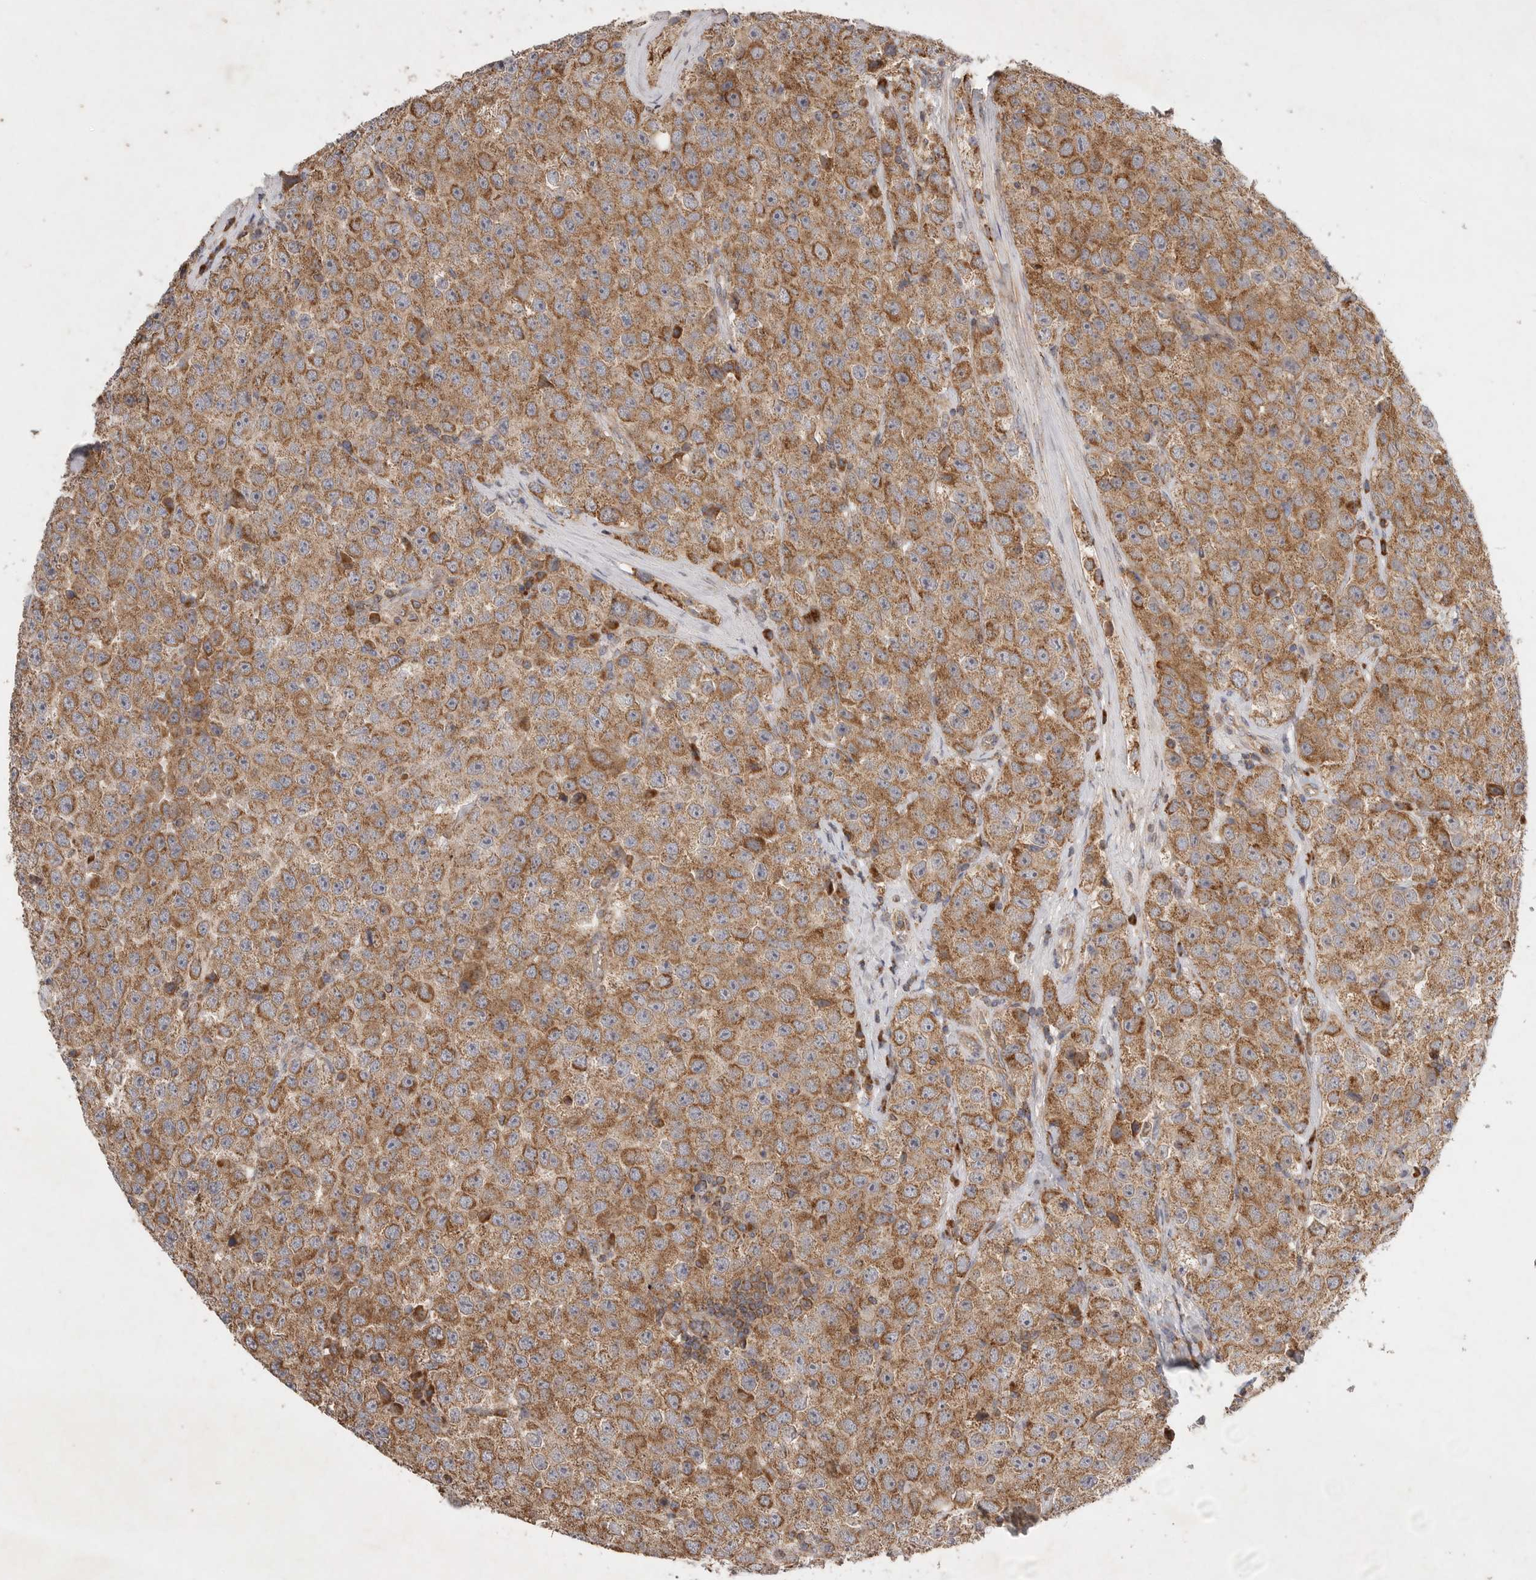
{"staining": {"intensity": "moderate", "quantity": ">75%", "location": "cytoplasmic/membranous"}, "tissue": "testis cancer", "cell_type": "Tumor cells", "image_type": "cancer", "snomed": [{"axis": "morphology", "description": "Seminoma, NOS"}, {"axis": "morphology", "description": "Carcinoma, Embryonal, NOS"}, {"axis": "topography", "description": "Testis"}], "caption": "An image of seminoma (testis) stained for a protein shows moderate cytoplasmic/membranous brown staining in tumor cells.", "gene": "KIF21B", "patient": {"sex": "male", "age": 28}}